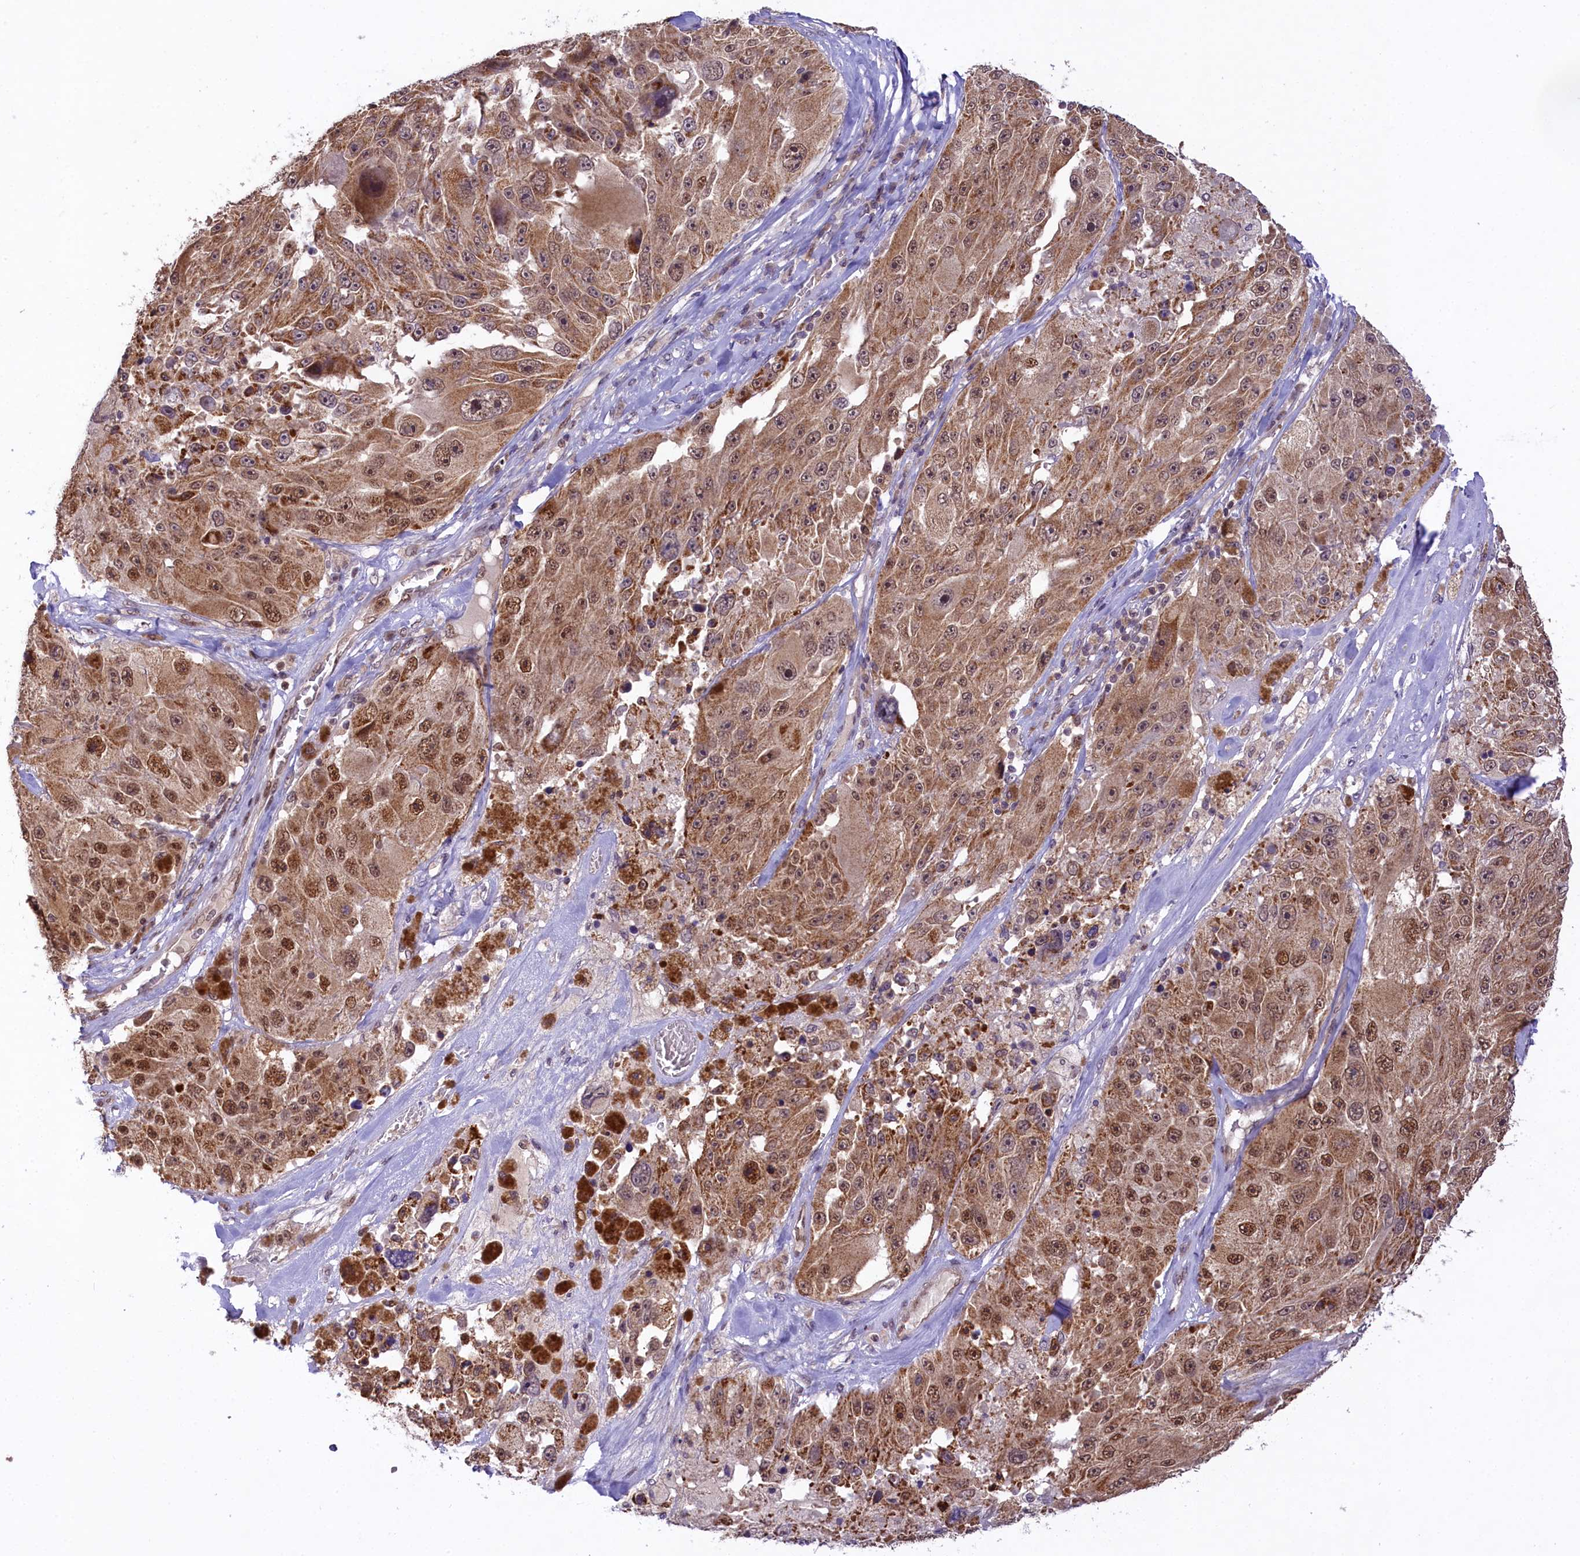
{"staining": {"intensity": "moderate", "quantity": ">75%", "location": "cytoplasmic/membranous,nuclear"}, "tissue": "melanoma", "cell_type": "Tumor cells", "image_type": "cancer", "snomed": [{"axis": "morphology", "description": "Malignant melanoma, Metastatic site"}, {"axis": "topography", "description": "Lymph node"}], "caption": "IHC micrograph of neoplastic tissue: melanoma stained using immunohistochemistry (IHC) demonstrates medium levels of moderate protein expression localized specifically in the cytoplasmic/membranous and nuclear of tumor cells, appearing as a cytoplasmic/membranous and nuclear brown color.", "gene": "CARD8", "patient": {"sex": "male", "age": 62}}